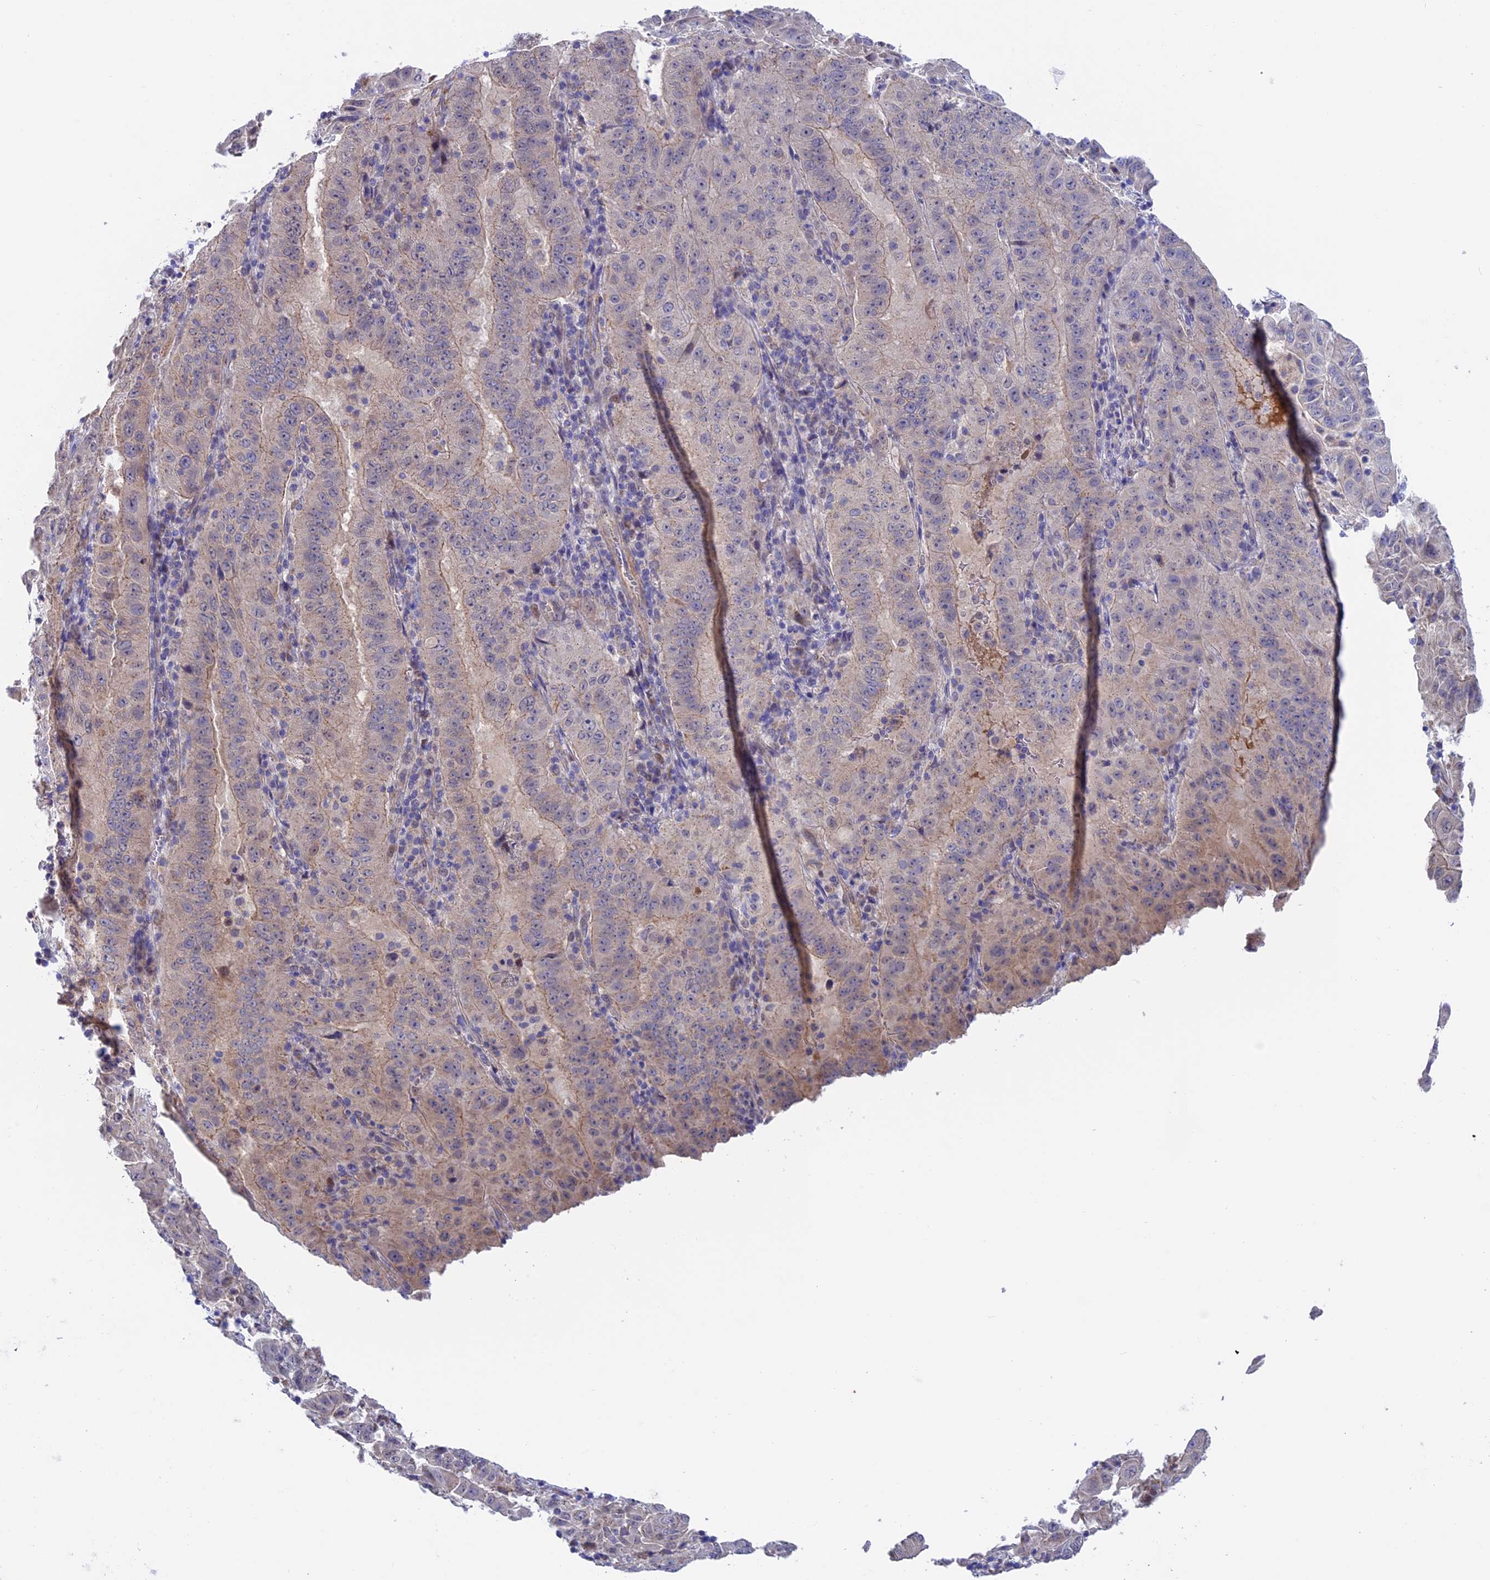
{"staining": {"intensity": "weak", "quantity": "<25%", "location": "cytoplasmic/membranous"}, "tissue": "pancreatic cancer", "cell_type": "Tumor cells", "image_type": "cancer", "snomed": [{"axis": "morphology", "description": "Adenocarcinoma, NOS"}, {"axis": "topography", "description": "Pancreas"}], "caption": "This is an immunohistochemistry micrograph of human adenocarcinoma (pancreatic). There is no positivity in tumor cells.", "gene": "ETFDH", "patient": {"sex": "male", "age": 63}}